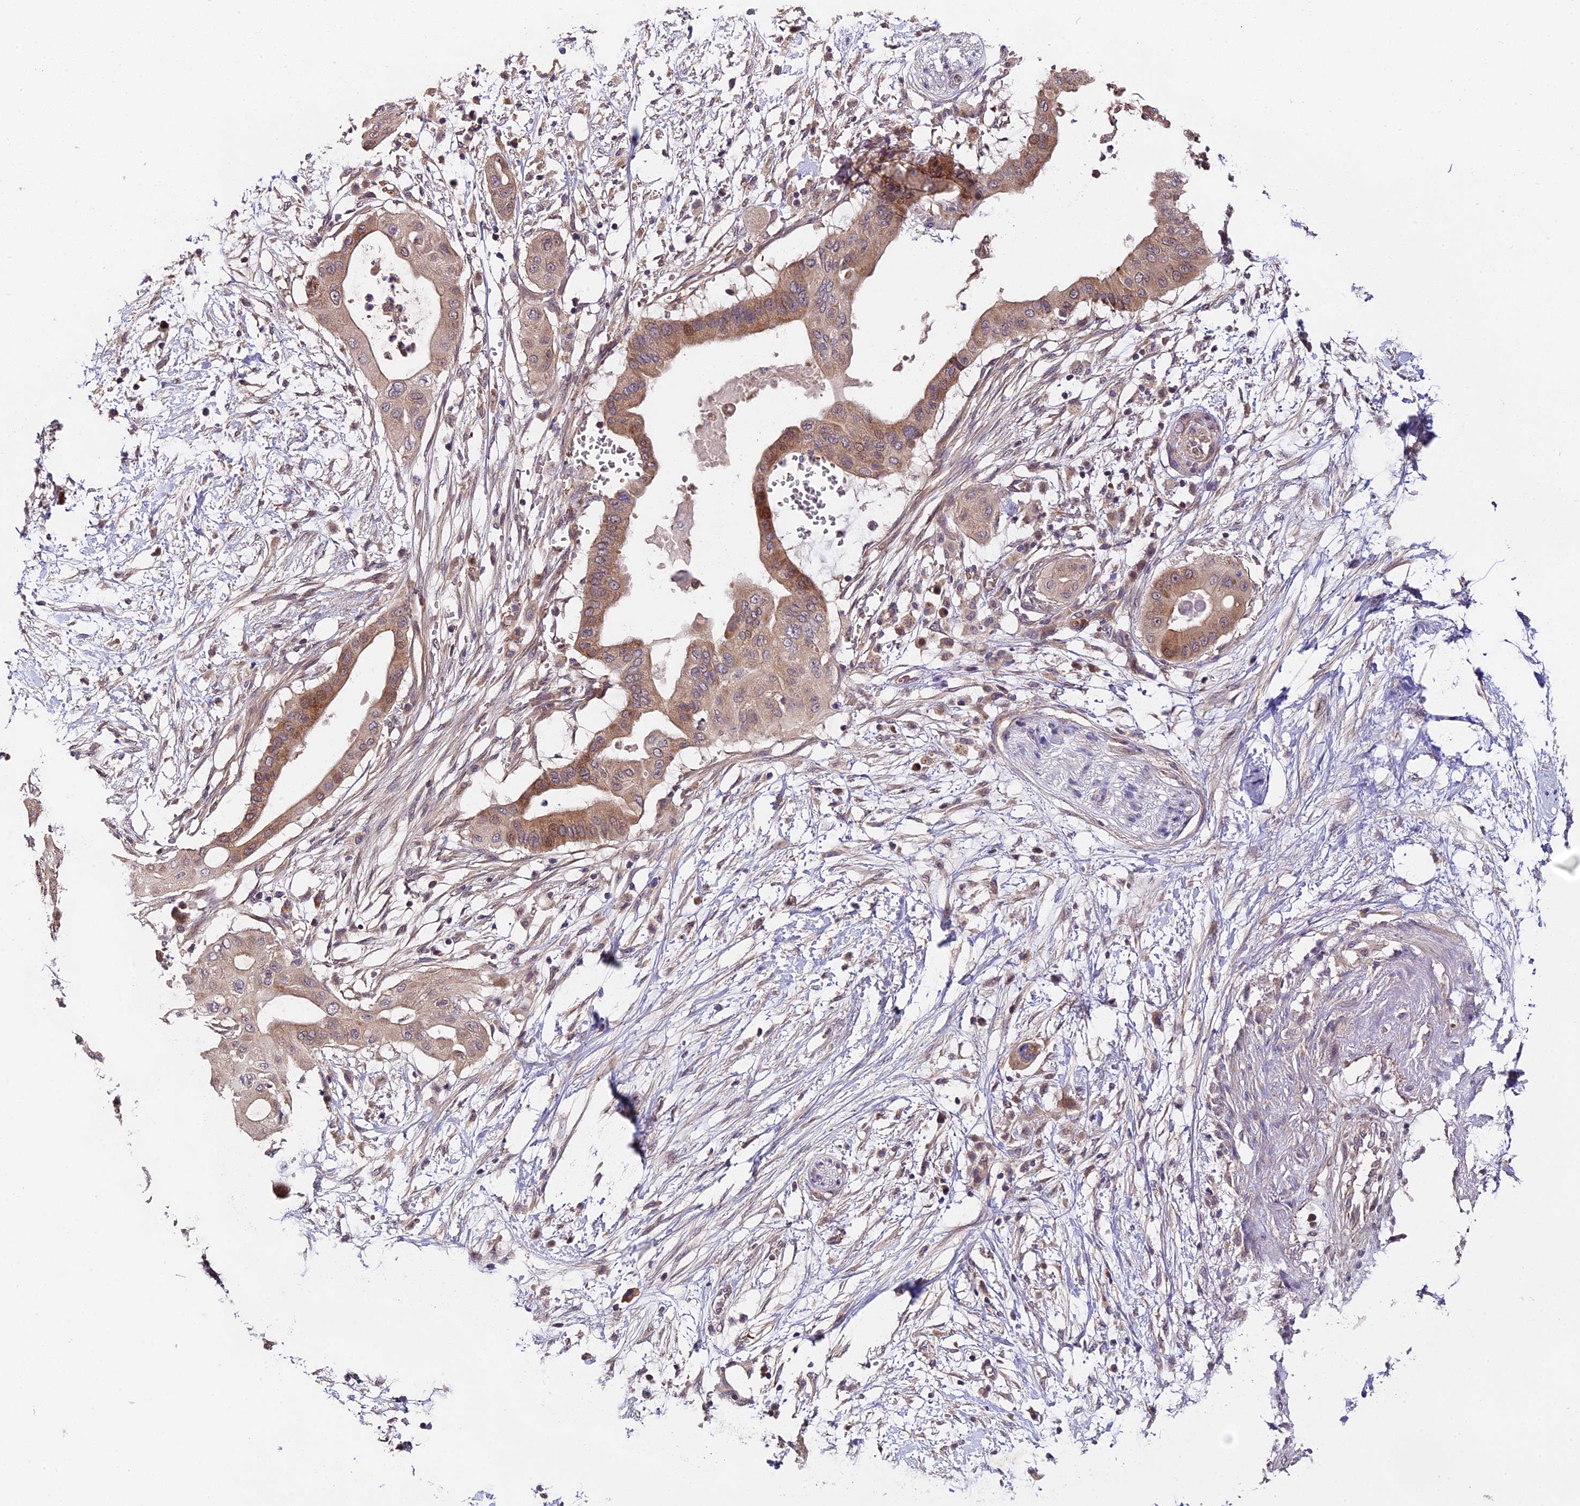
{"staining": {"intensity": "moderate", "quantity": "25%-75%", "location": "cytoplasmic/membranous"}, "tissue": "pancreatic cancer", "cell_type": "Tumor cells", "image_type": "cancer", "snomed": [{"axis": "morphology", "description": "Adenocarcinoma, NOS"}, {"axis": "topography", "description": "Pancreas"}], "caption": "Pancreatic cancer (adenocarcinoma) stained for a protein displays moderate cytoplasmic/membranous positivity in tumor cells. Nuclei are stained in blue.", "gene": "TRMT1", "patient": {"sex": "male", "age": 68}}